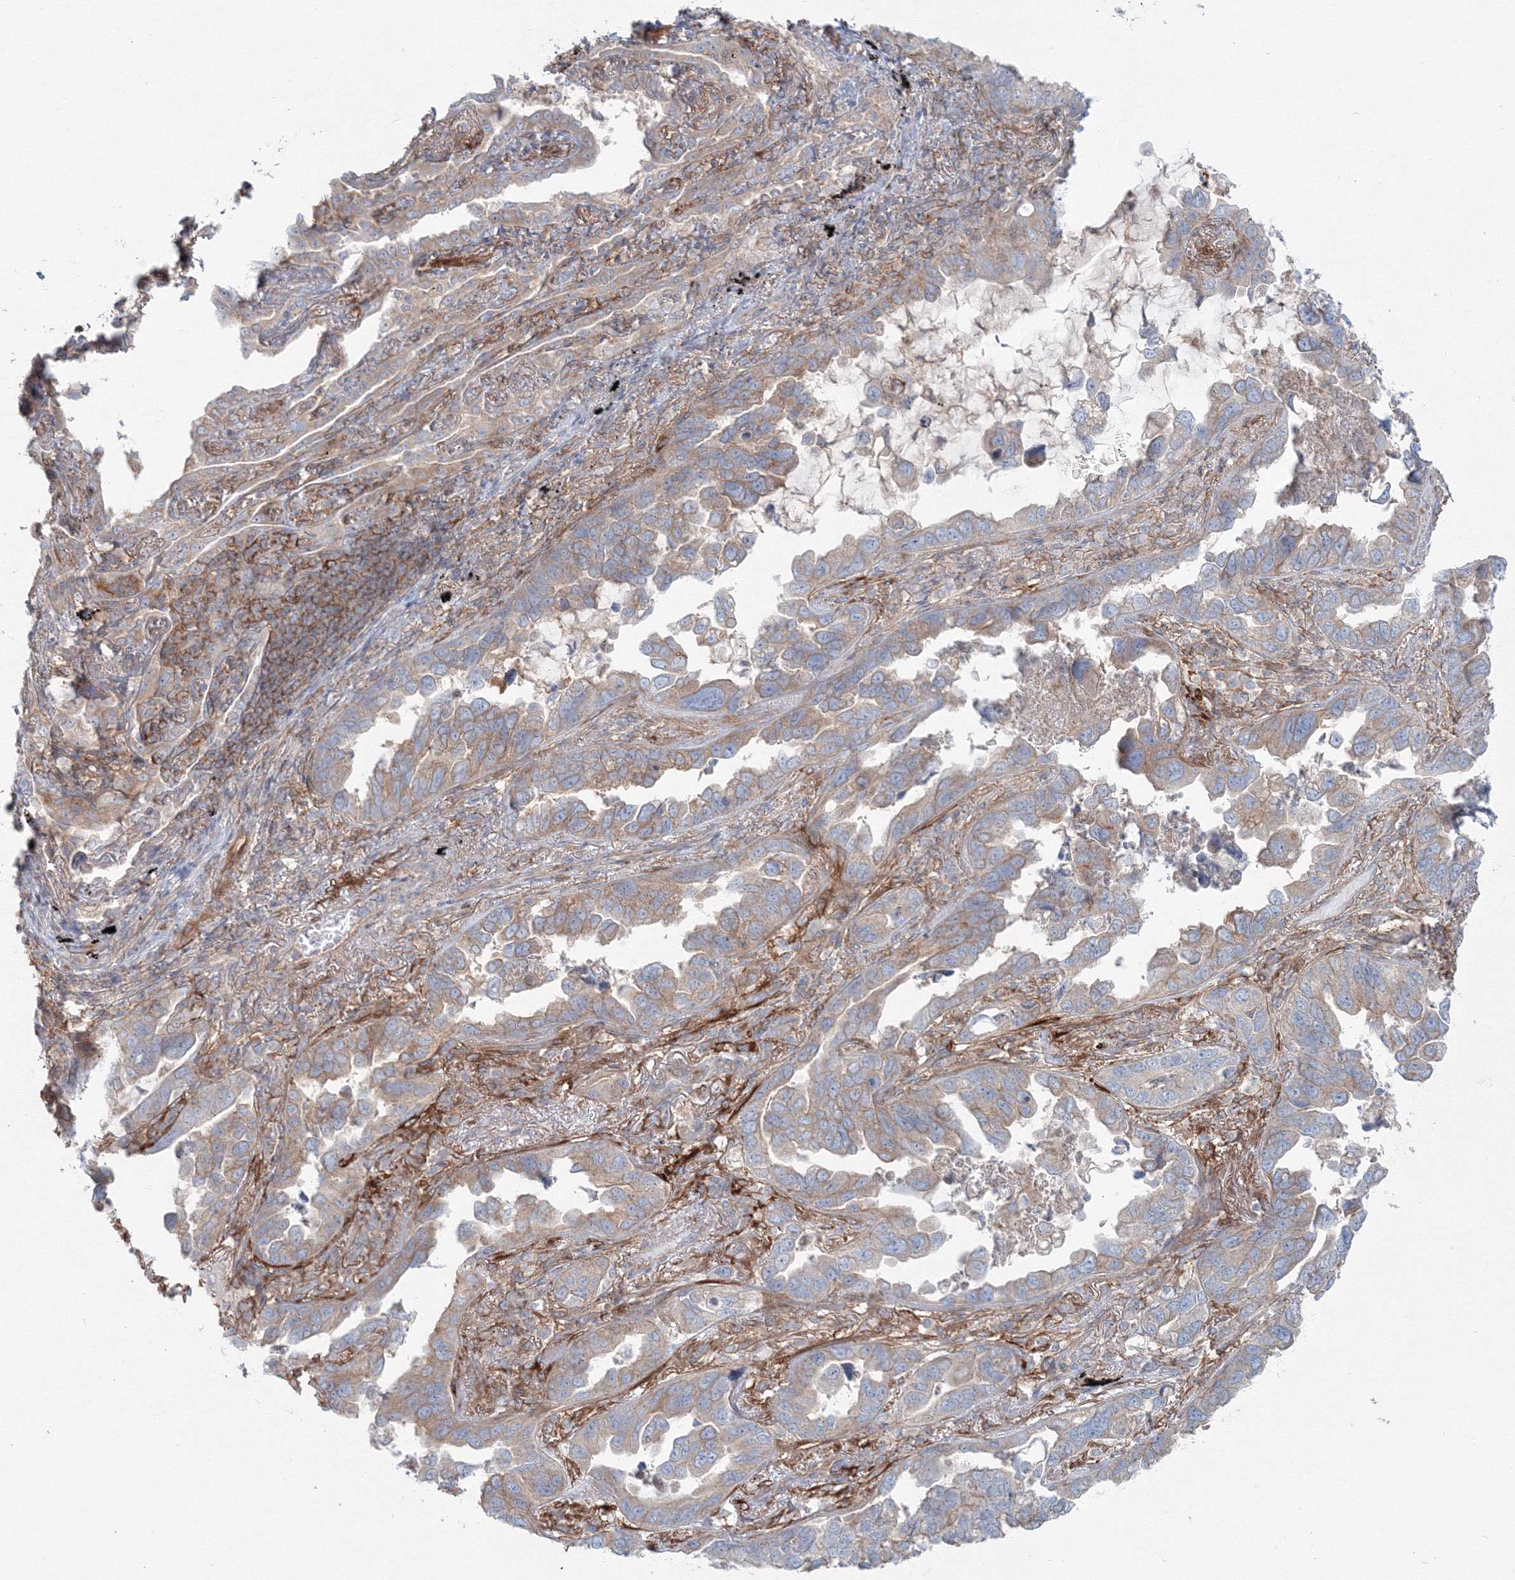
{"staining": {"intensity": "weak", "quantity": "25%-75%", "location": "cytoplasmic/membranous"}, "tissue": "lung cancer", "cell_type": "Tumor cells", "image_type": "cancer", "snomed": [{"axis": "morphology", "description": "Adenocarcinoma, NOS"}, {"axis": "topography", "description": "Lung"}], "caption": "A low amount of weak cytoplasmic/membranous staining is identified in approximately 25%-75% of tumor cells in adenocarcinoma (lung) tissue. (DAB IHC with brightfield microscopy, high magnification).", "gene": "SH3PXD2A", "patient": {"sex": "male", "age": 67}}